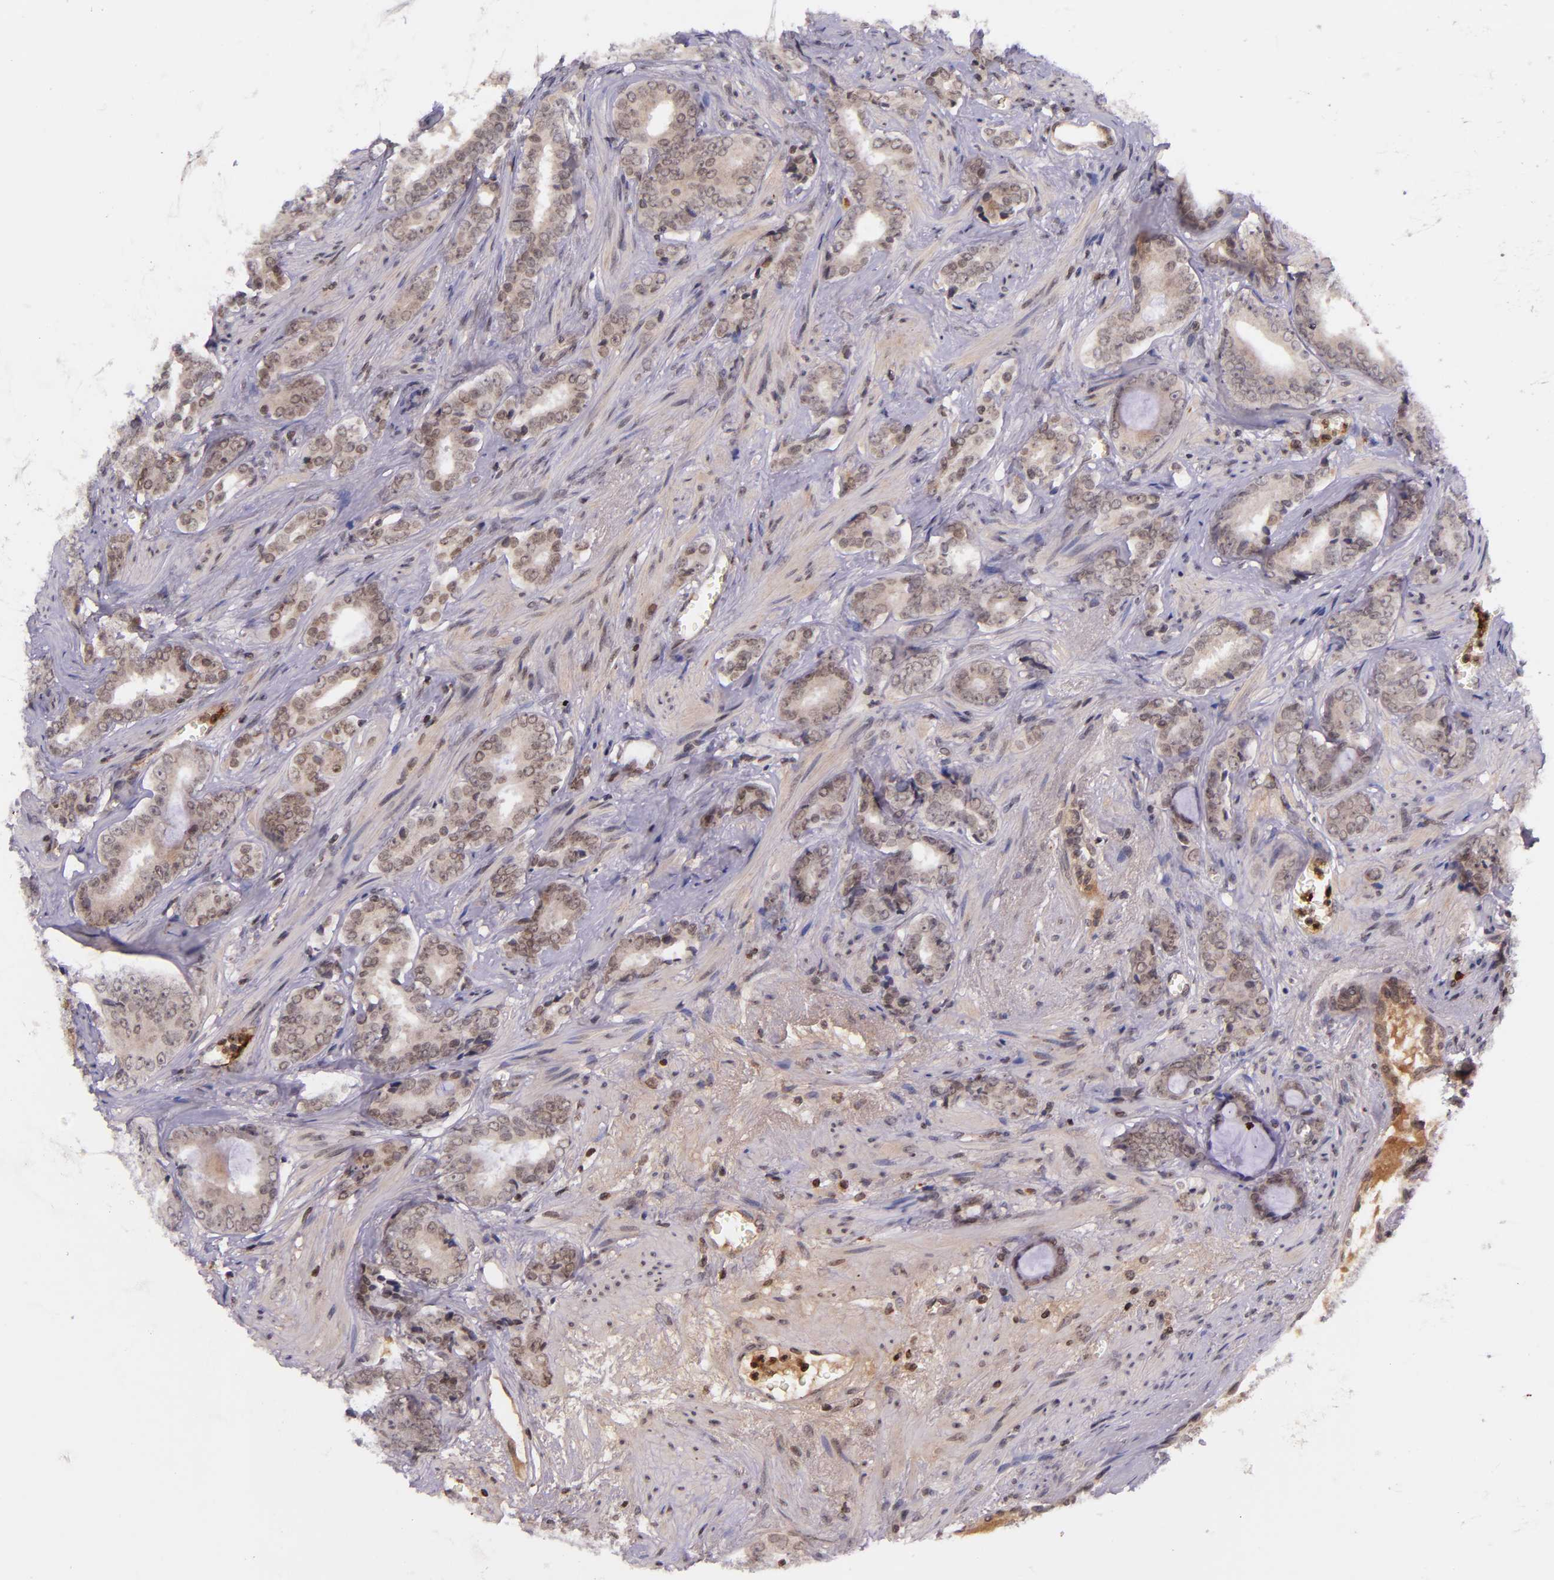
{"staining": {"intensity": "weak", "quantity": "25%-75%", "location": "cytoplasmic/membranous"}, "tissue": "prostate cancer", "cell_type": "Tumor cells", "image_type": "cancer", "snomed": [{"axis": "morphology", "description": "Adenocarcinoma, Medium grade"}, {"axis": "topography", "description": "Prostate"}], "caption": "Protein expression analysis of human prostate cancer (adenocarcinoma (medium-grade)) reveals weak cytoplasmic/membranous staining in about 25%-75% of tumor cells.", "gene": "SELL", "patient": {"sex": "male", "age": 79}}